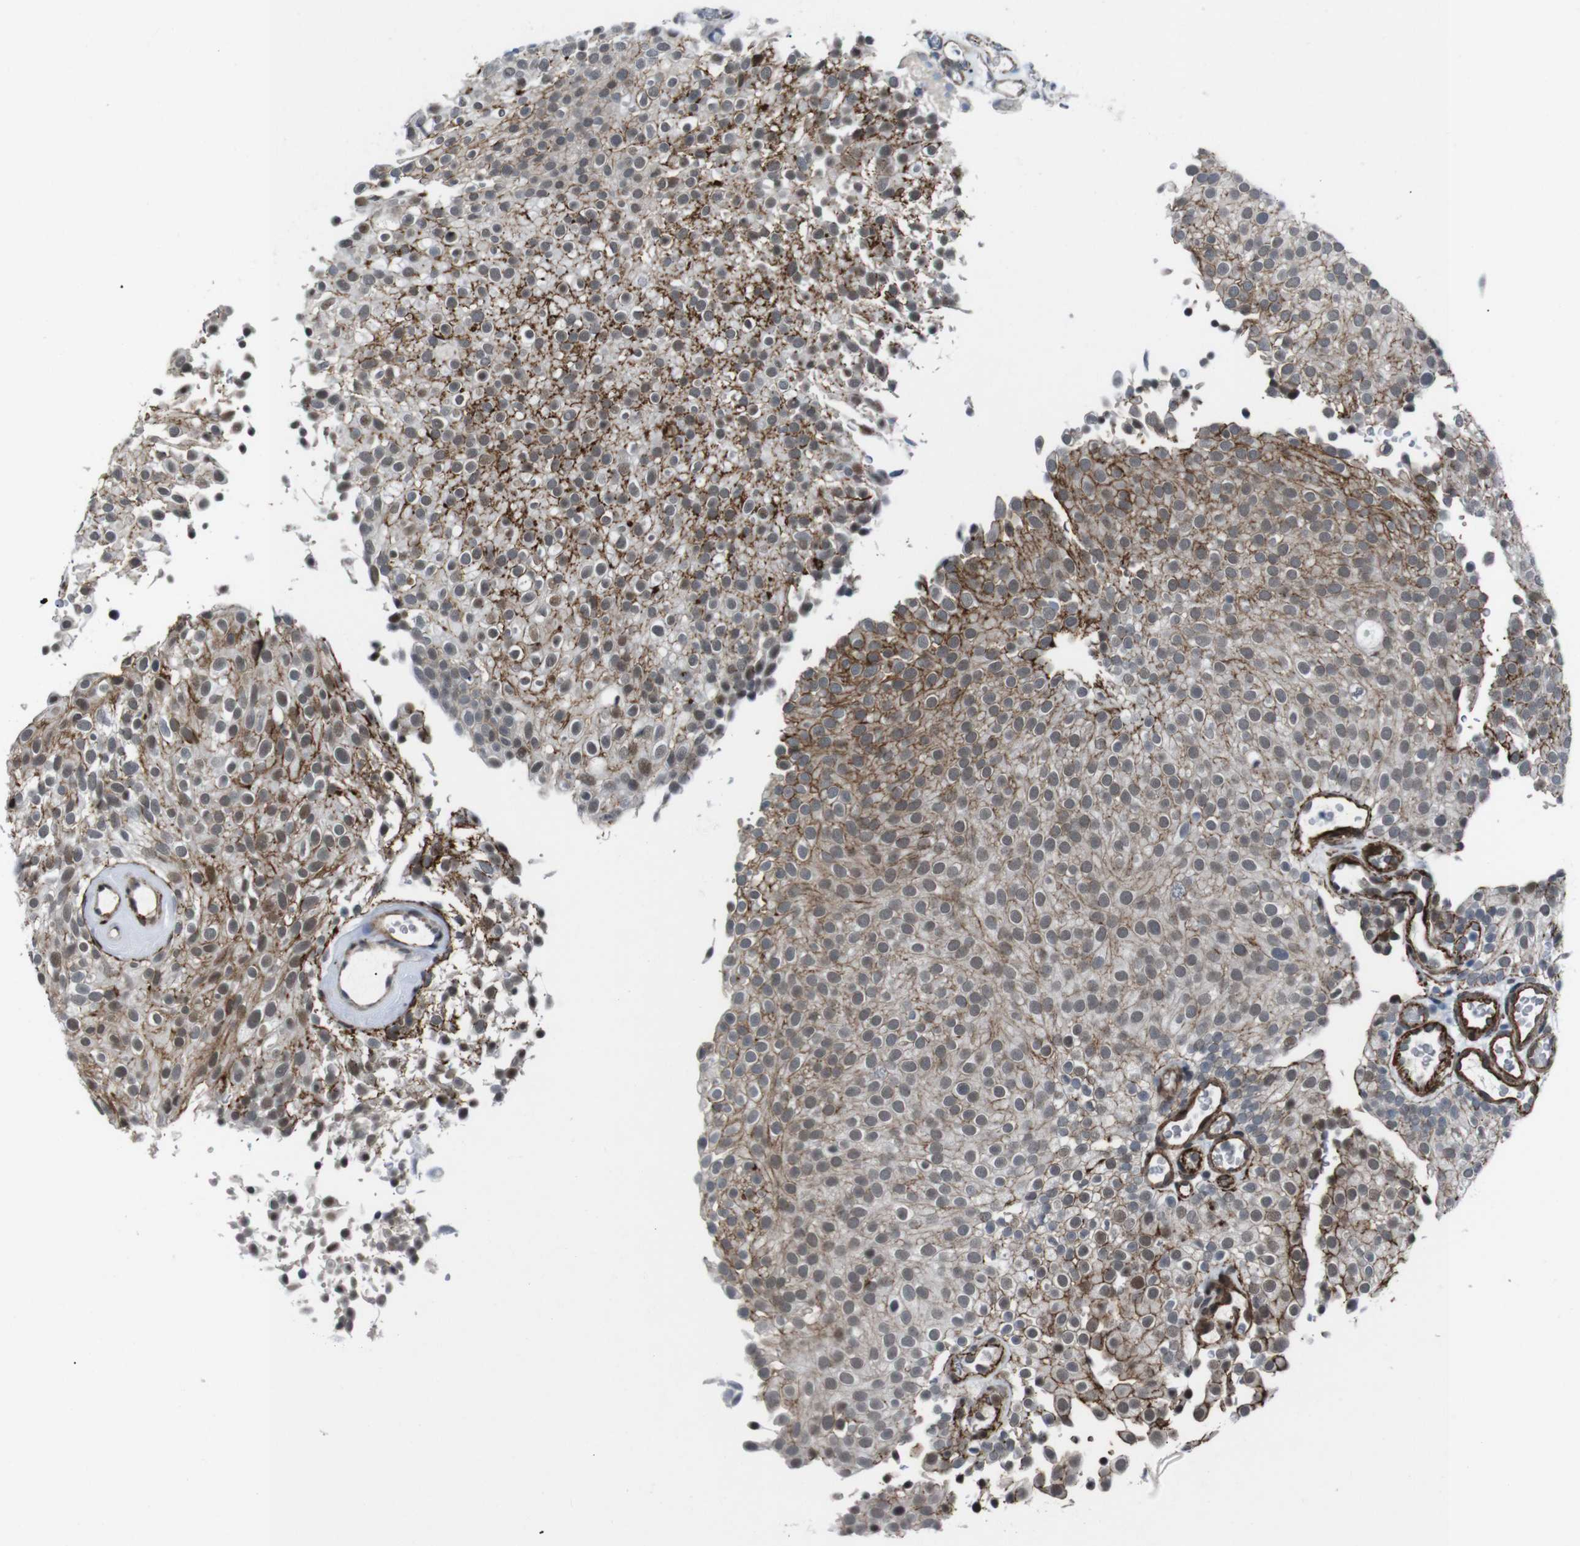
{"staining": {"intensity": "moderate", "quantity": ">75%", "location": "cytoplasmic/membranous,nuclear"}, "tissue": "urothelial cancer", "cell_type": "Tumor cells", "image_type": "cancer", "snomed": [{"axis": "morphology", "description": "Urothelial carcinoma, Low grade"}, {"axis": "topography", "description": "Urinary bladder"}], "caption": "Tumor cells exhibit medium levels of moderate cytoplasmic/membranous and nuclear staining in approximately >75% of cells in human urothelial cancer.", "gene": "HNRNPU", "patient": {"sex": "male", "age": 78}}